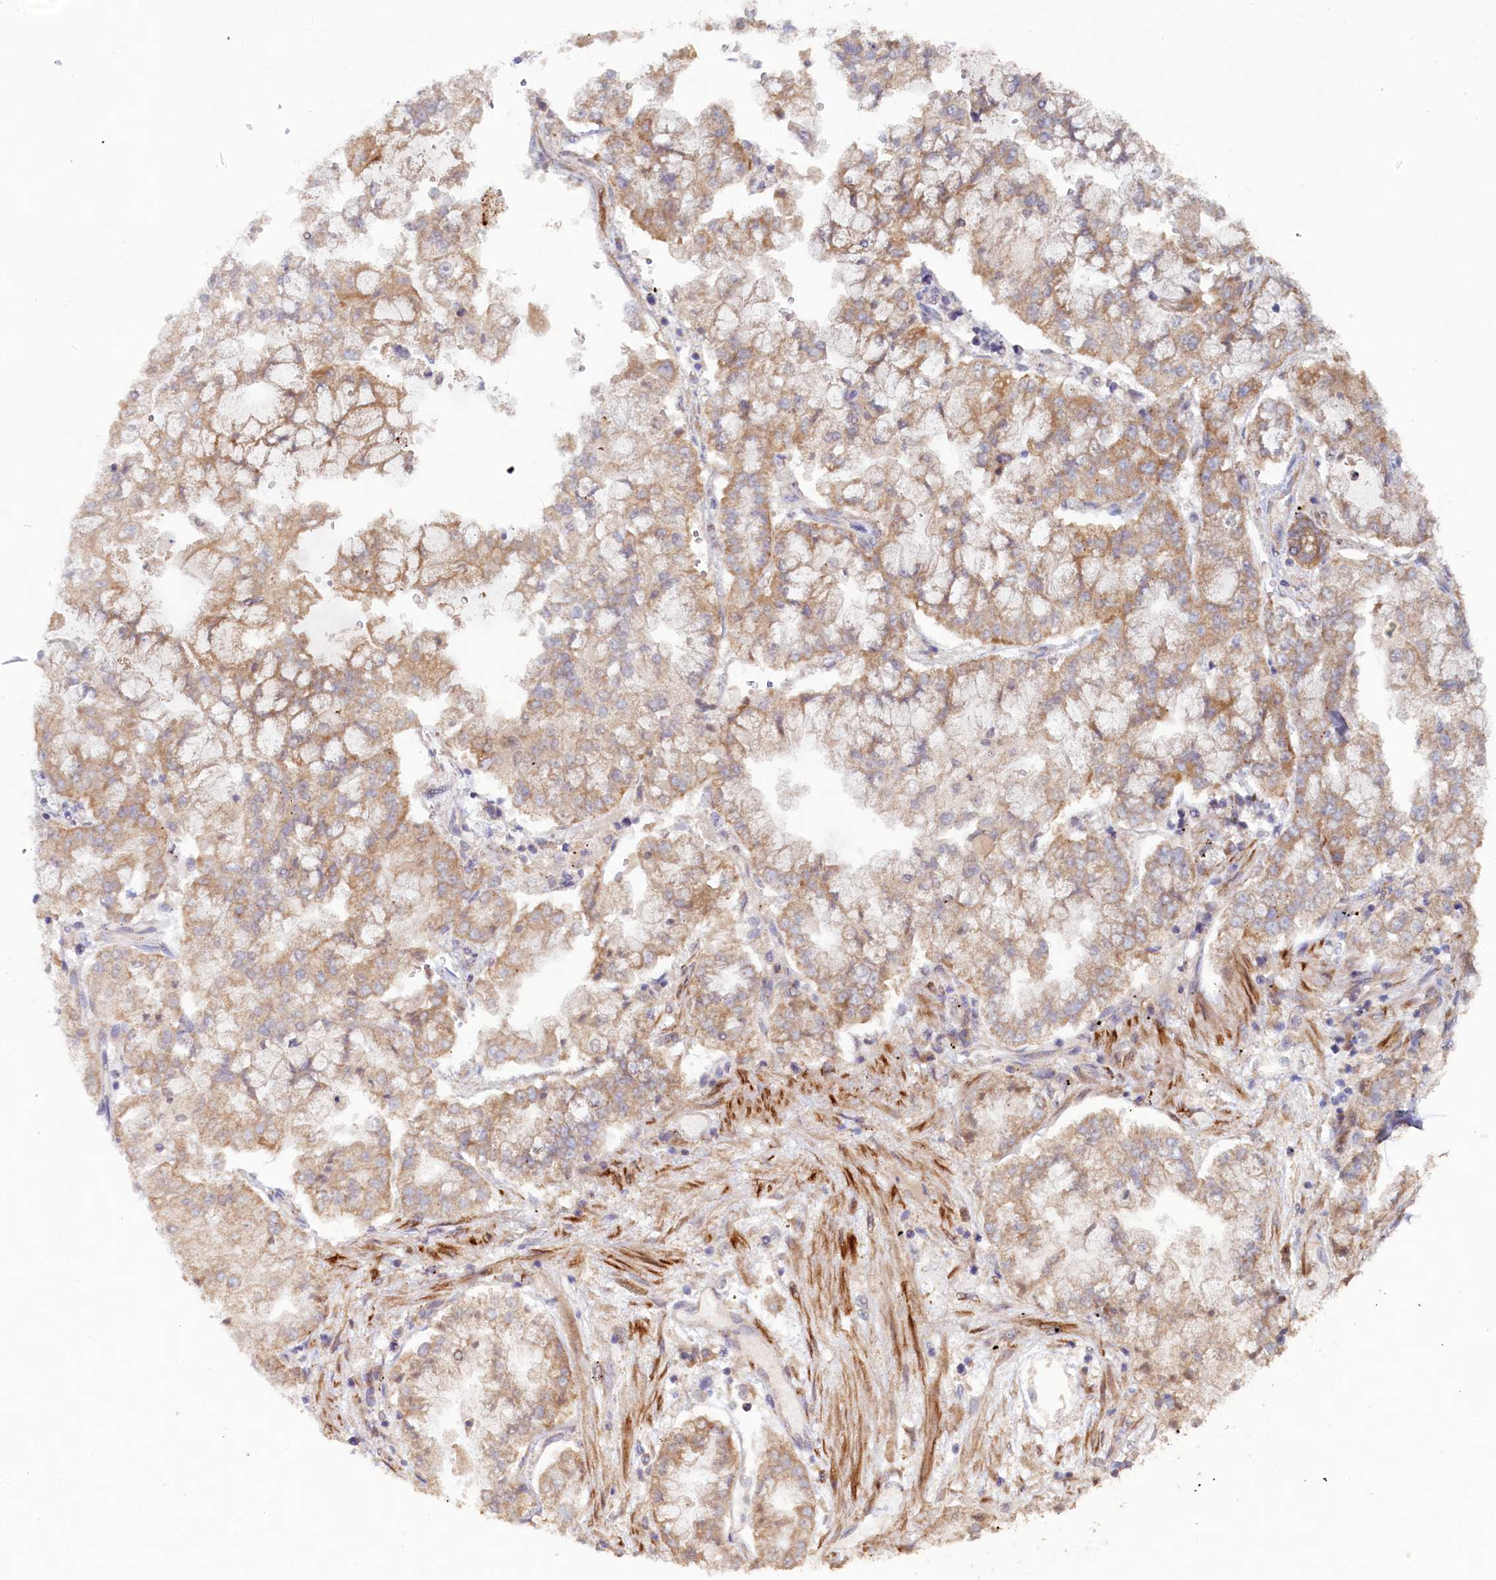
{"staining": {"intensity": "weak", "quantity": "25%-75%", "location": "cytoplasmic/membranous"}, "tissue": "stomach cancer", "cell_type": "Tumor cells", "image_type": "cancer", "snomed": [{"axis": "morphology", "description": "Adenocarcinoma, NOS"}, {"axis": "topography", "description": "Stomach"}], "caption": "Protein staining shows weak cytoplasmic/membranous expression in approximately 25%-75% of tumor cells in adenocarcinoma (stomach). (Stains: DAB in brown, nuclei in blue, Microscopy: brightfield microscopy at high magnification).", "gene": "FUNDC1", "patient": {"sex": "male", "age": 76}}